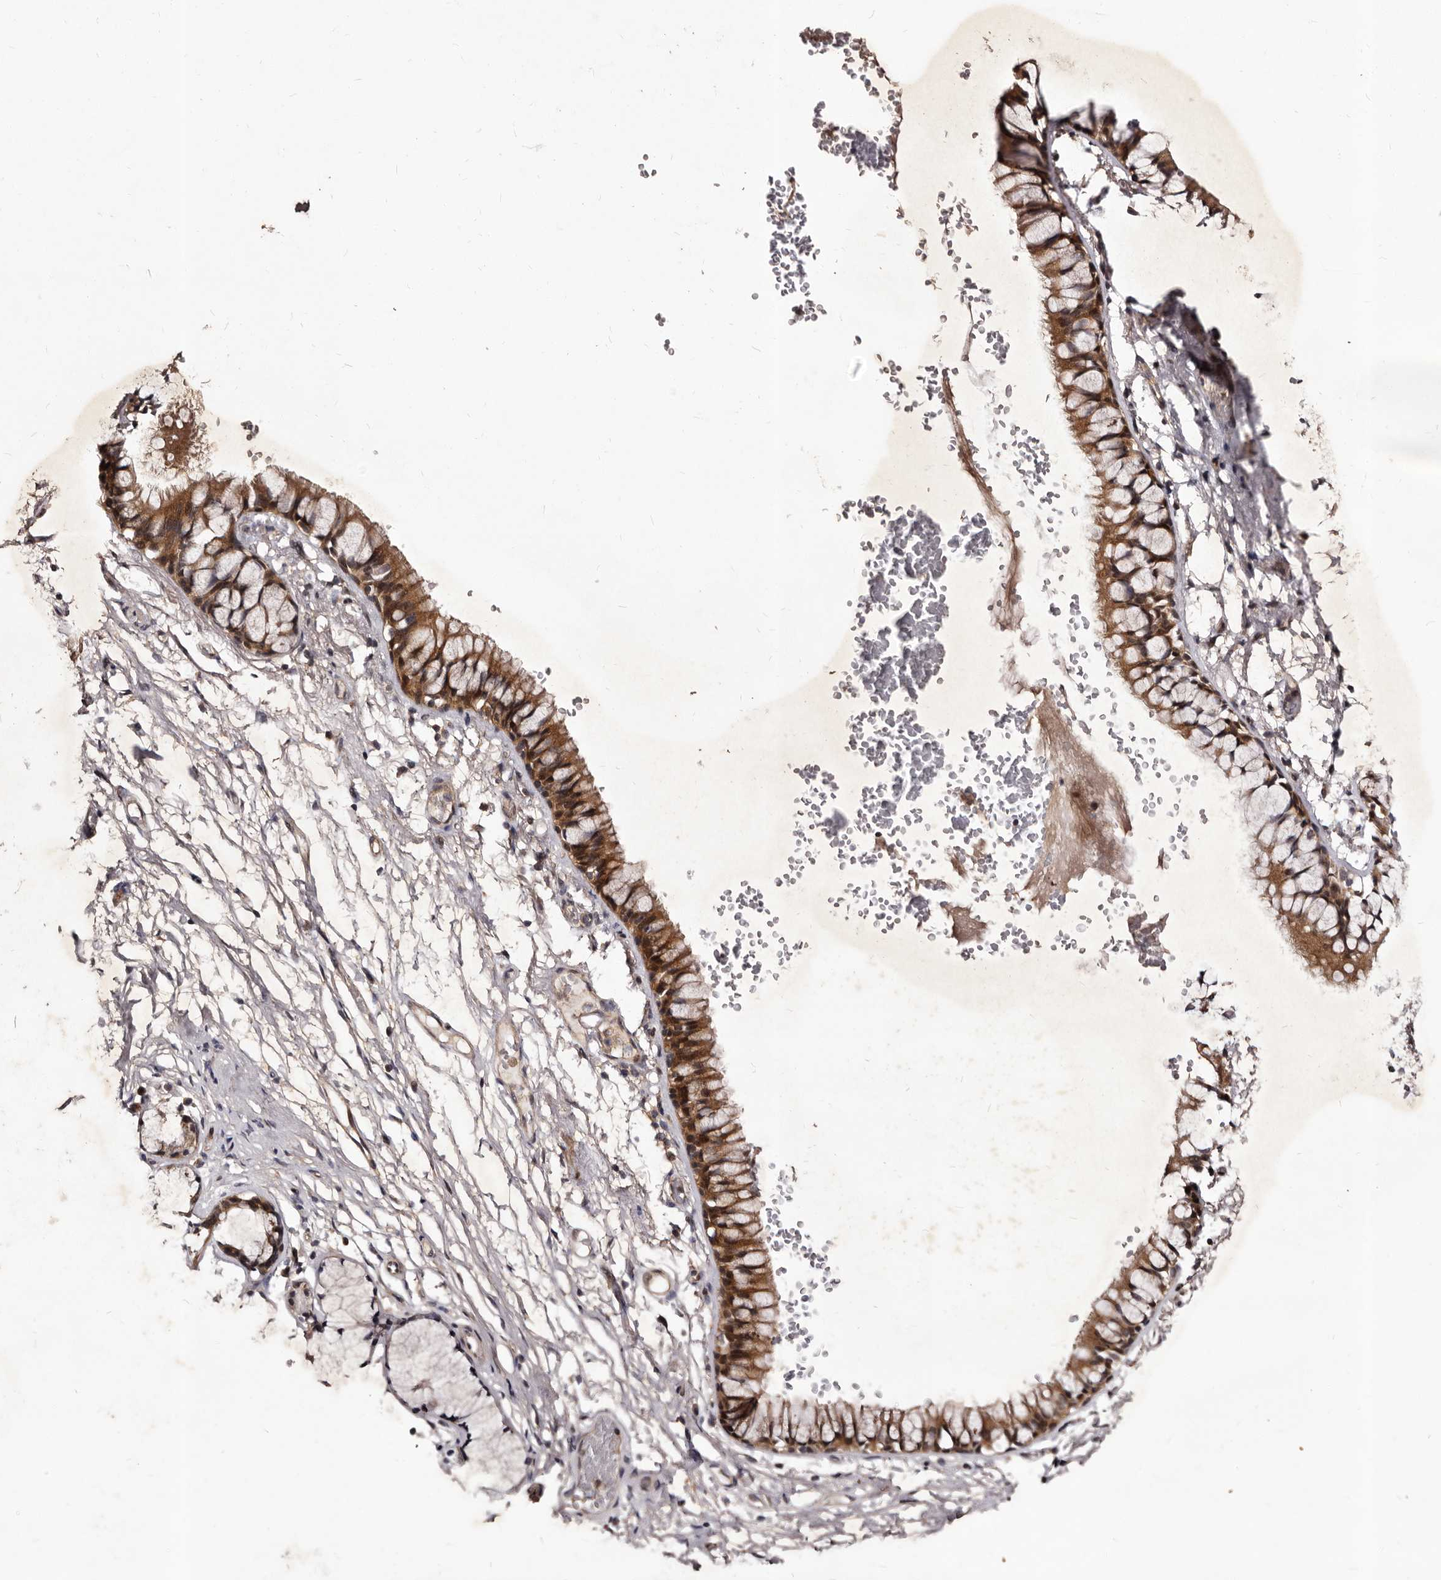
{"staining": {"intensity": "weak", "quantity": "25%-75%", "location": "cytoplasmic/membranous"}, "tissue": "adipose tissue", "cell_type": "Adipocytes", "image_type": "normal", "snomed": [{"axis": "morphology", "description": "Normal tissue, NOS"}, {"axis": "topography", "description": "Cartilage tissue"}, {"axis": "topography", "description": "Bronchus"}], "caption": "Immunohistochemistry (IHC) image of unremarkable human adipose tissue stained for a protein (brown), which displays low levels of weak cytoplasmic/membranous expression in about 25%-75% of adipocytes.", "gene": "MKRN3", "patient": {"sex": "female", "age": 73}}